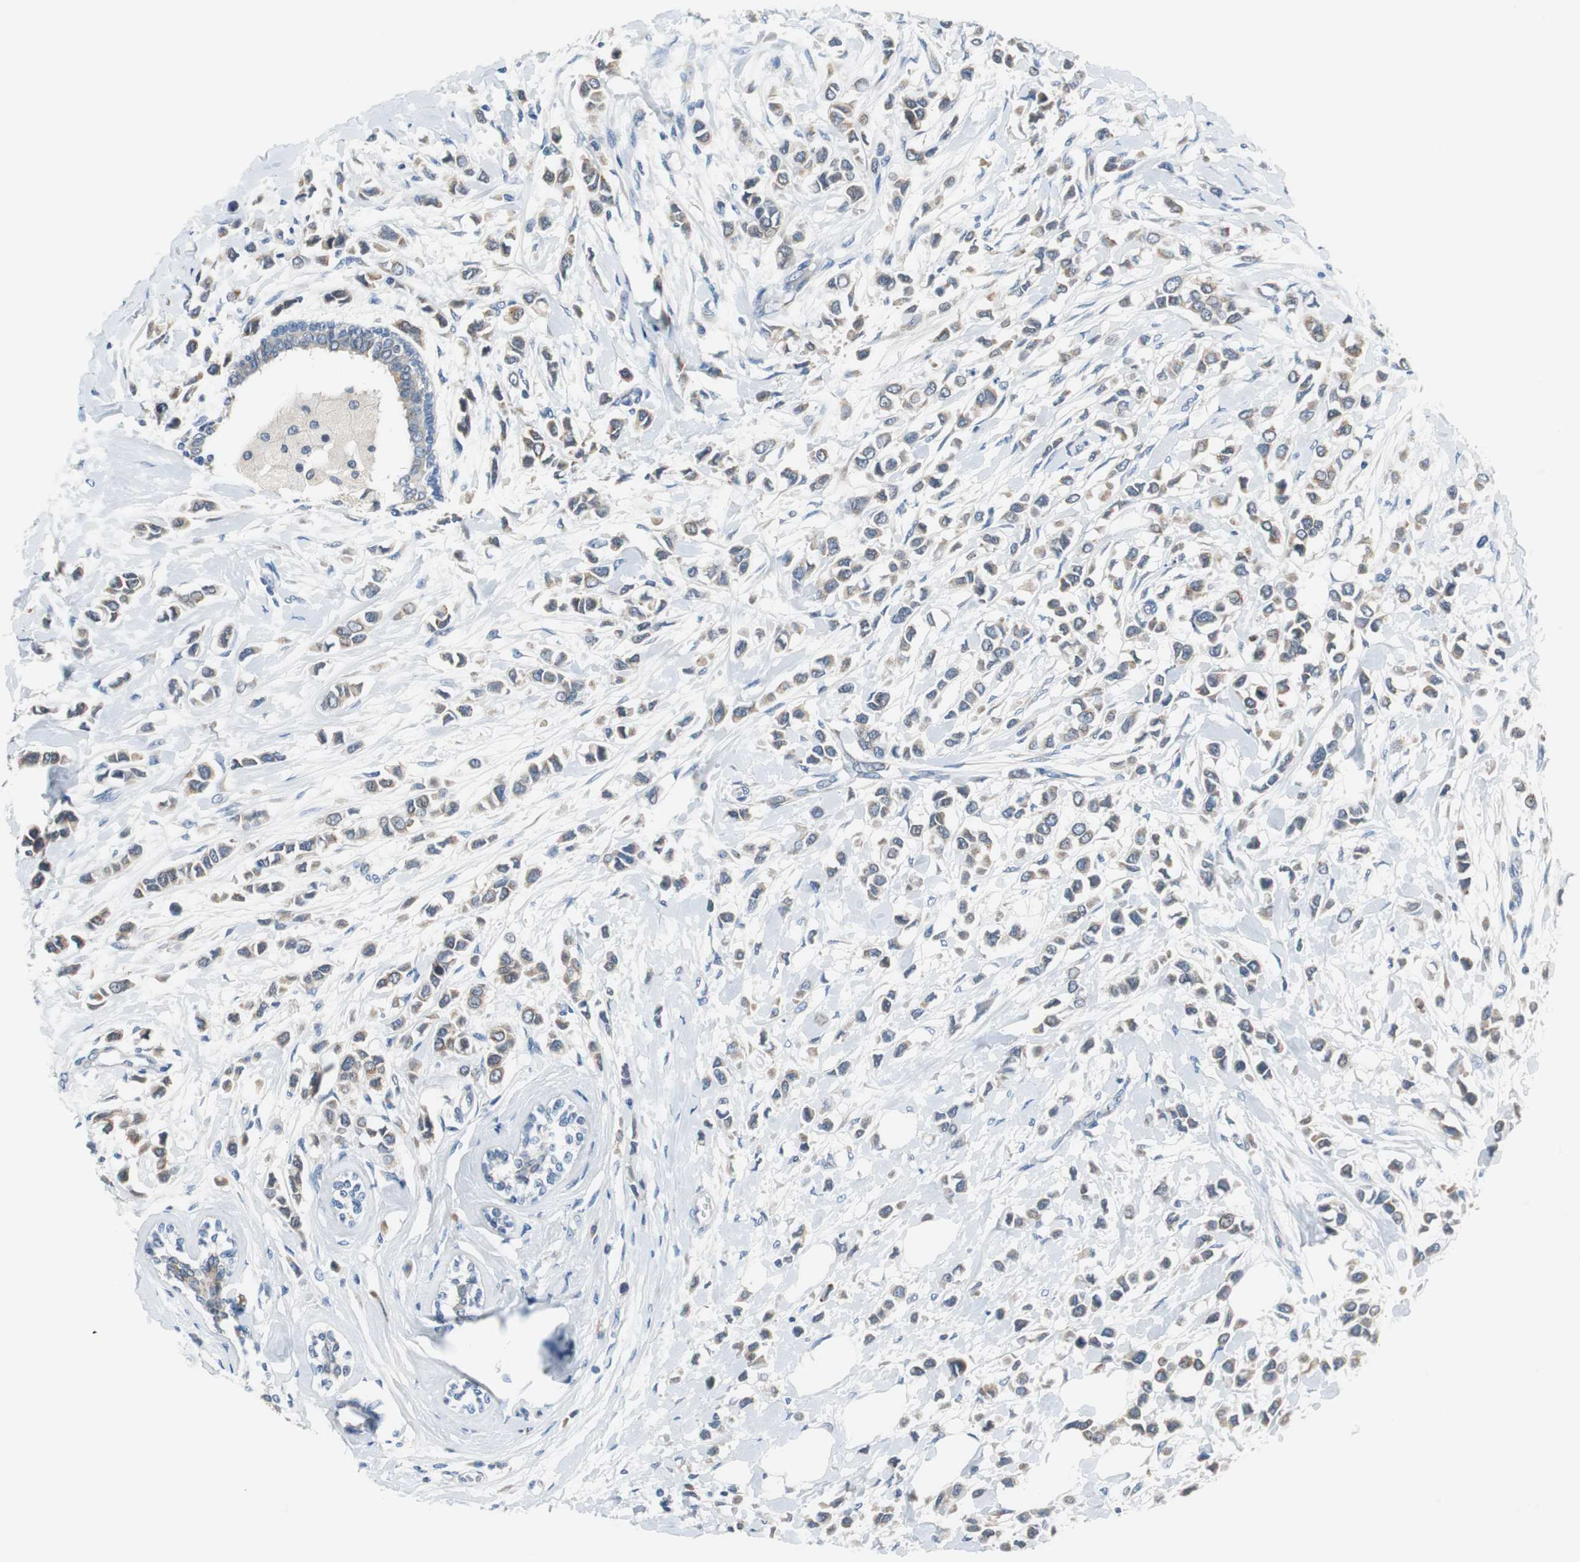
{"staining": {"intensity": "weak", "quantity": ">75%", "location": "cytoplasmic/membranous"}, "tissue": "breast cancer", "cell_type": "Tumor cells", "image_type": "cancer", "snomed": [{"axis": "morphology", "description": "Lobular carcinoma"}, {"axis": "topography", "description": "Breast"}], "caption": "Breast lobular carcinoma stained for a protein (brown) reveals weak cytoplasmic/membranous positive staining in approximately >75% of tumor cells.", "gene": "PLAA", "patient": {"sex": "female", "age": 51}}